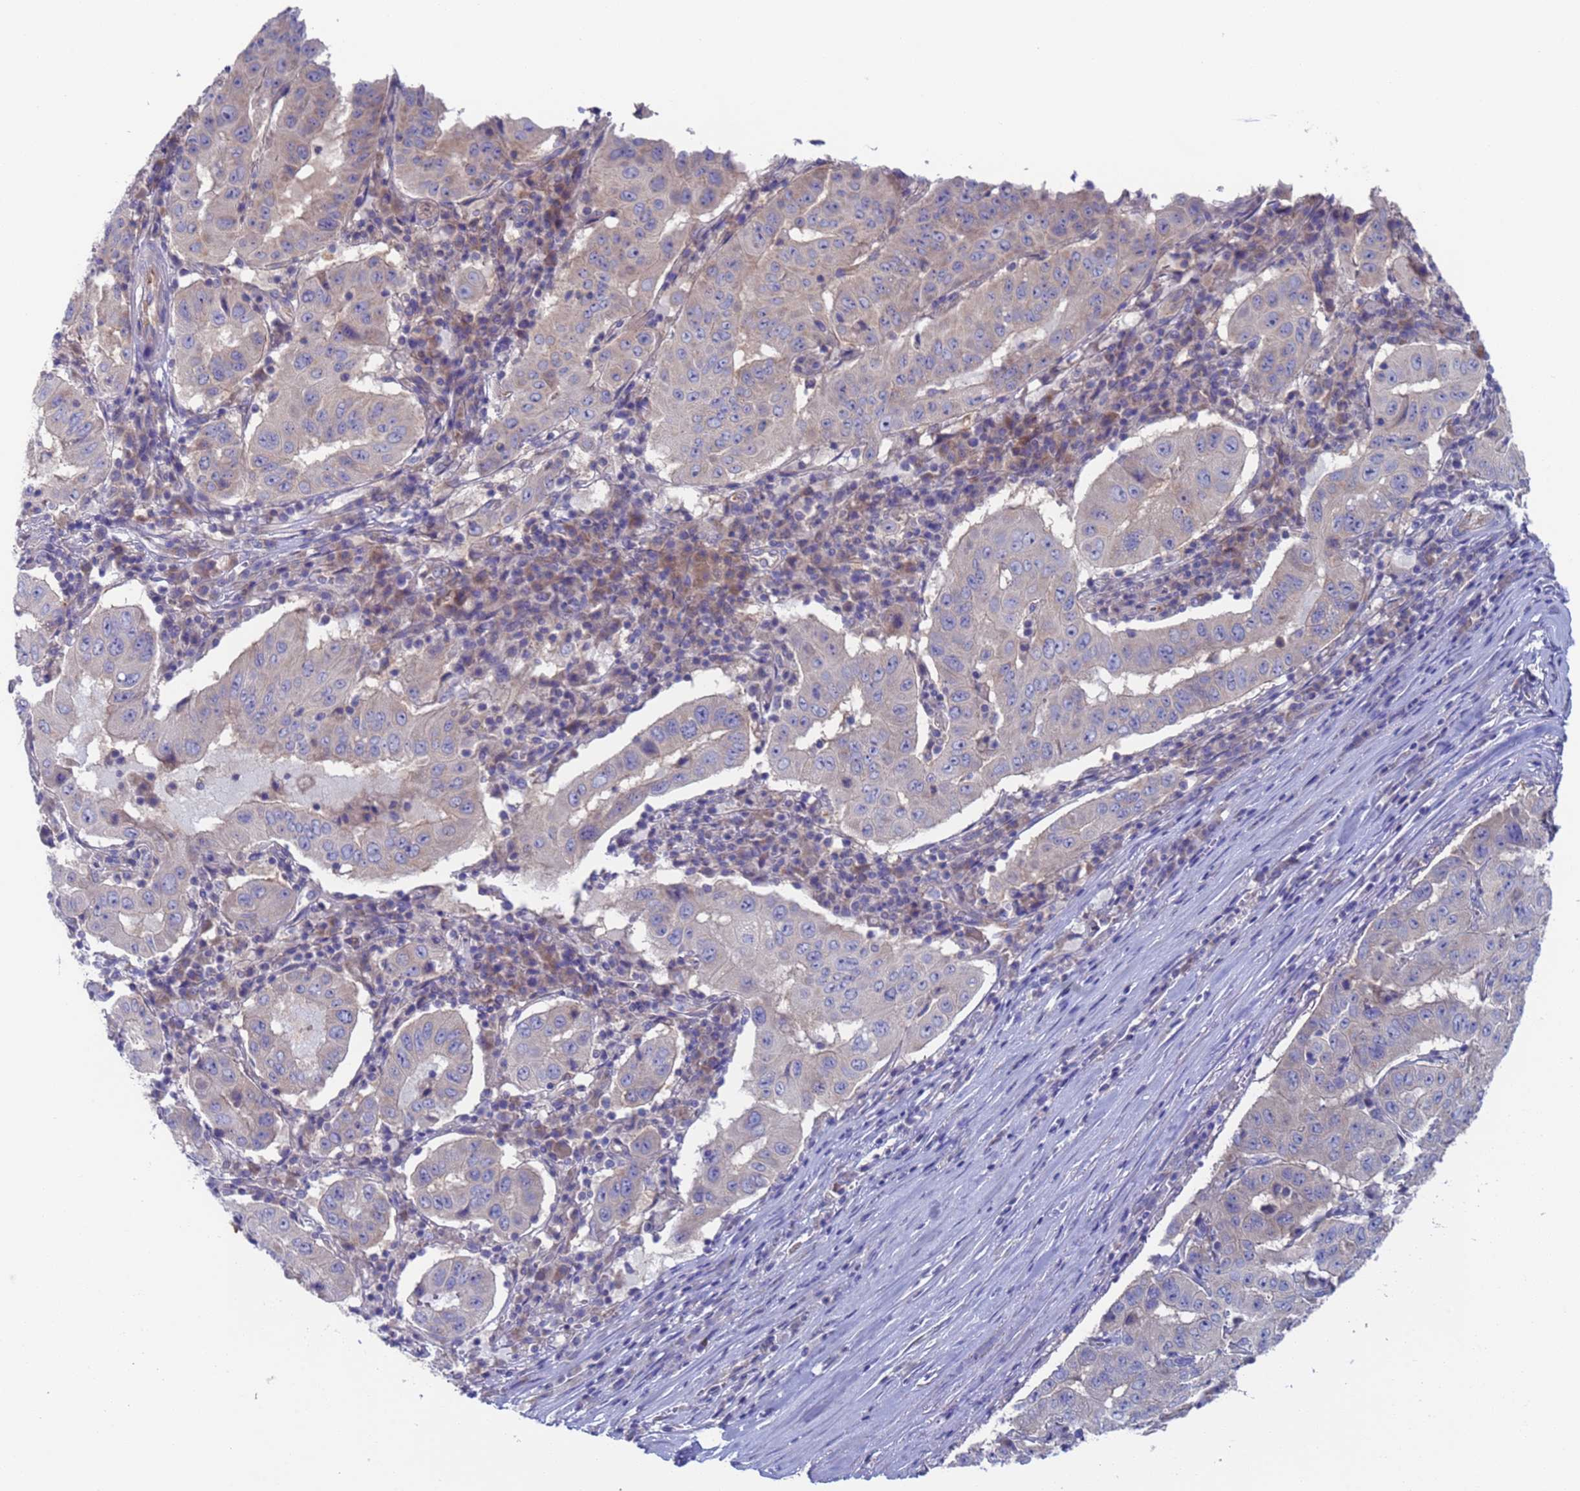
{"staining": {"intensity": "negative", "quantity": "none", "location": "none"}, "tissue": "pancreatic cancer", "cell_type": "Tumor cells", "image_type": "cancer", "snomed": [{"axis": "morphology", "description": "Adenocarcinoma, NOS"}, {"axis": "topography", "description": "Pancreas"}], "caption": "Human pancreatic cancer (adenocarcinoma) stained for a protein using IHC exhibits no expression in tumor cells.", "gene": "PET117", "patient": {"sex": "male", "age": 63}}